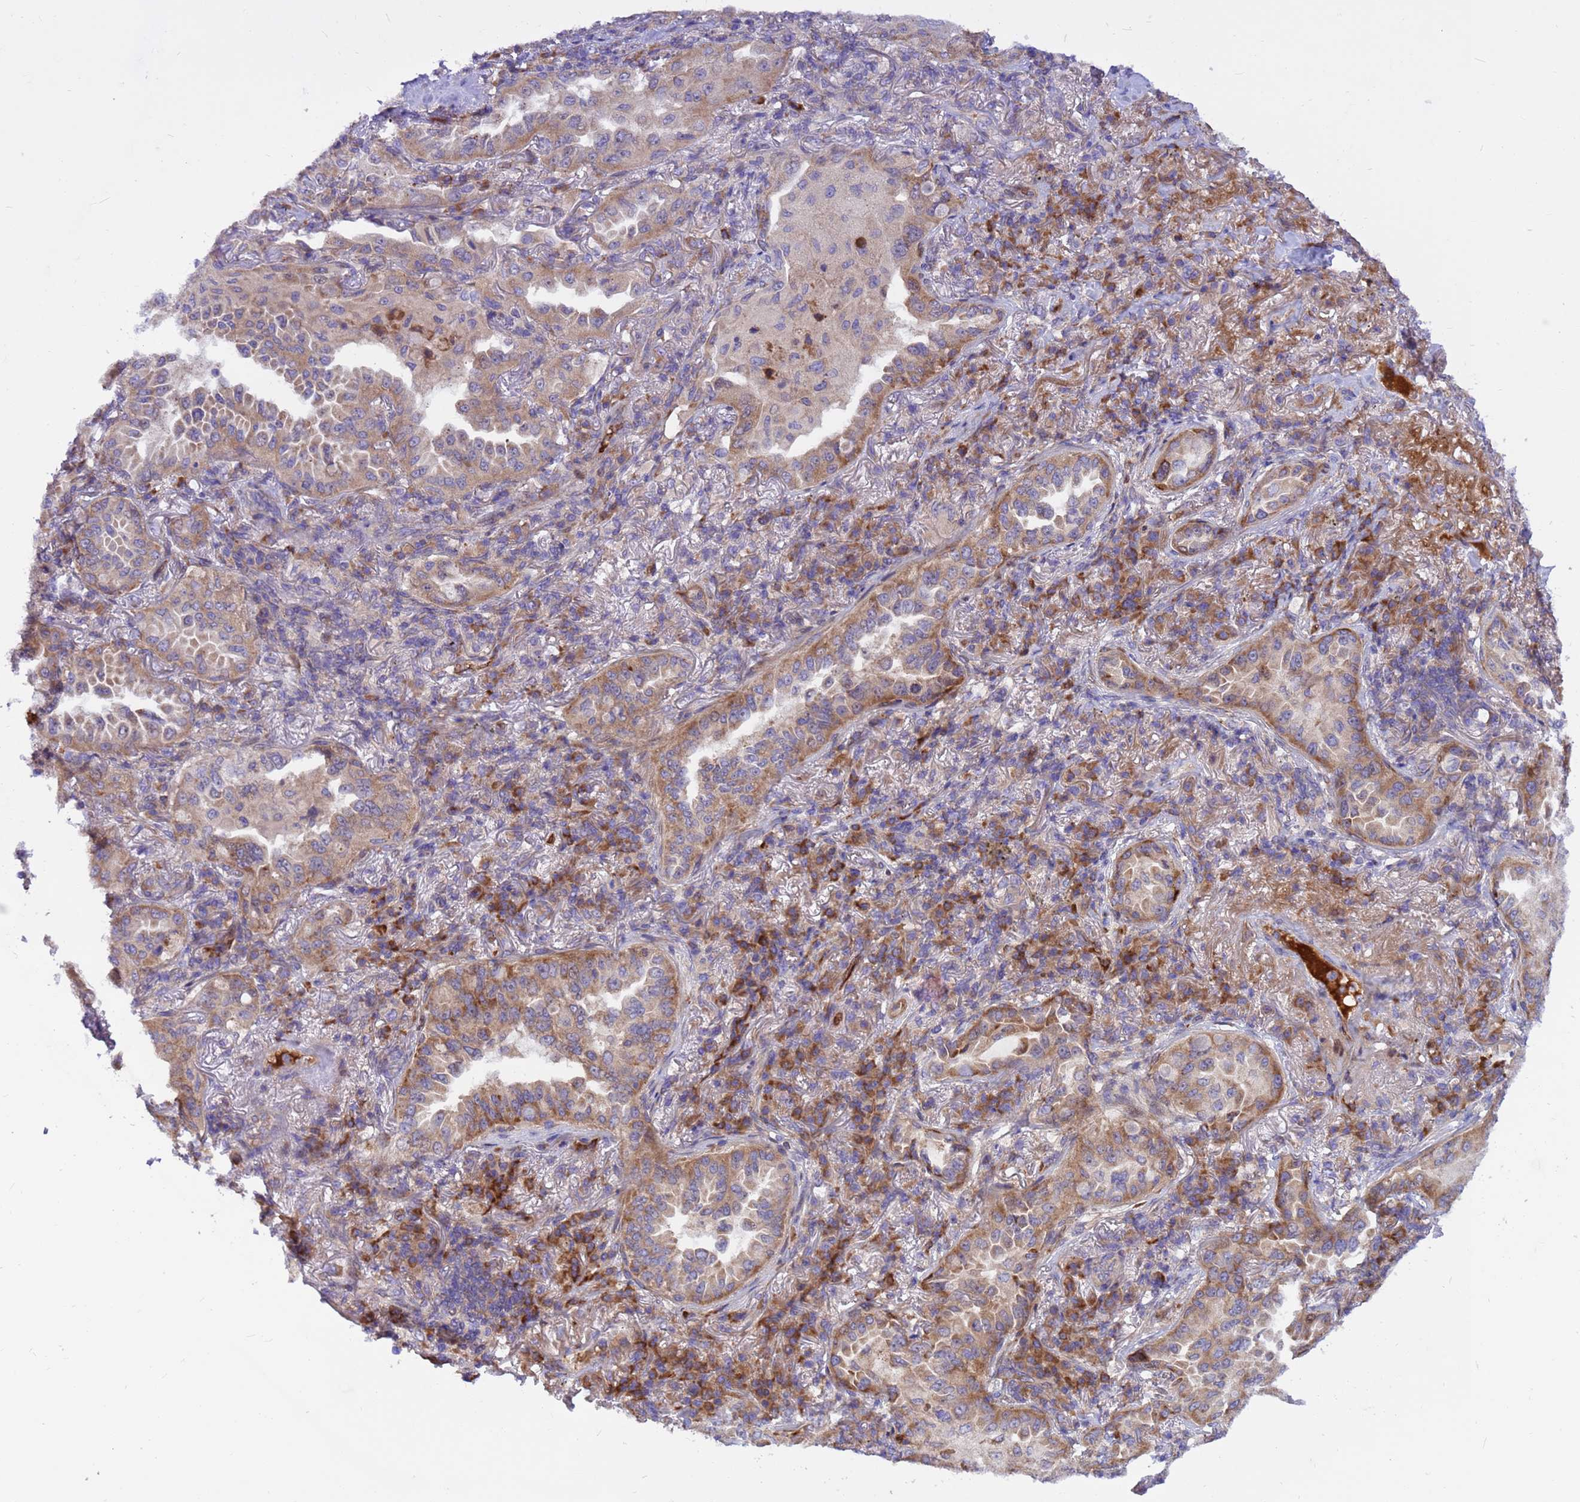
{"staining": {"intensity": "moderate", "quantity": "<25%", "location": "cytoplasmic/membranous"}, "tissue": "lung cancer", "cell_type": "Tumor cells", "image_type": "cancer", "snomed": [{"axis": "morphology", "description": "Adenocarcinoma, NOS"}, {"axis": "topography", "description": "Lung"}], "caption": "Lung cancer (adenocarcinoma) stained for a protein (brown) displays moderate cytoplasmic/membranous positive staining in about <25% of tumor cells.", "gene": "ZNF669", "patient": {"sex": "female", "age": 69}}